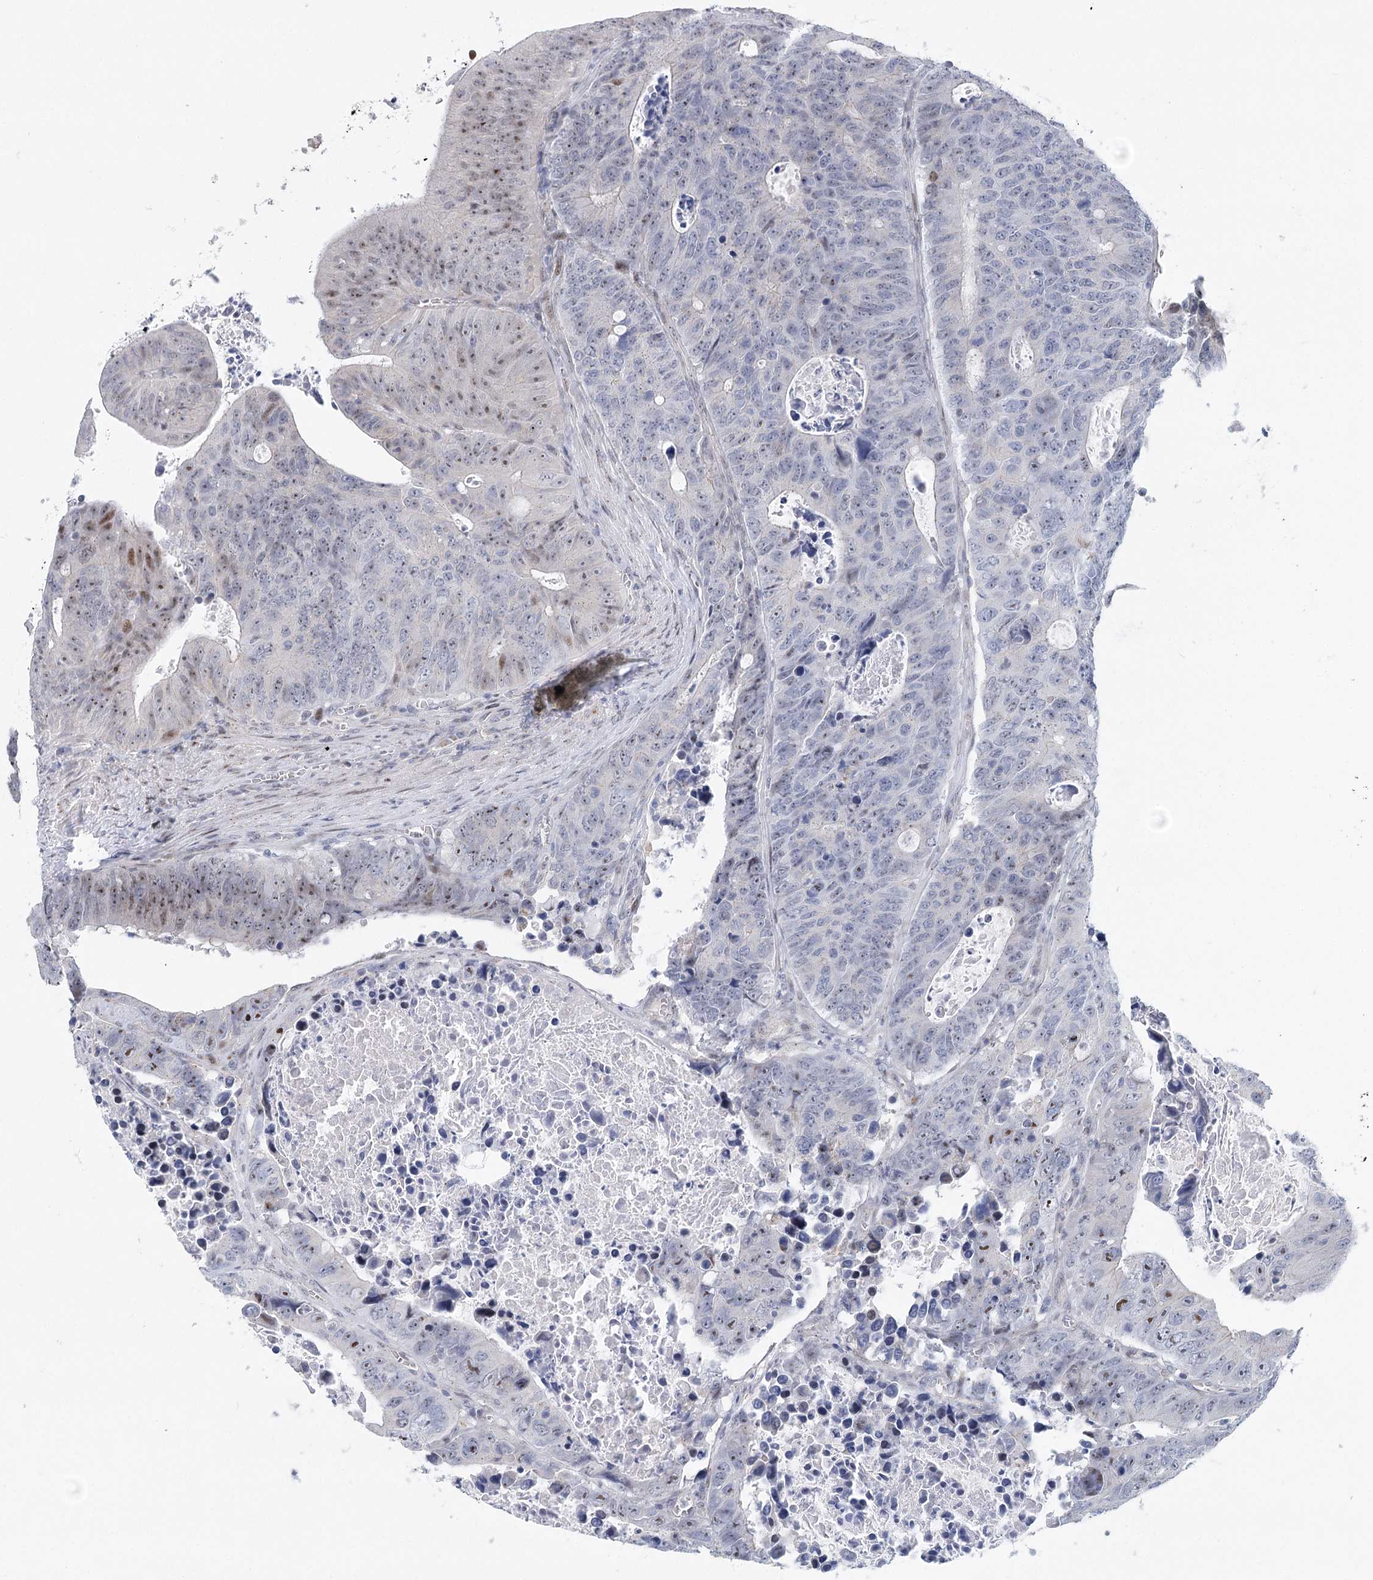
{"staining": {"intensity": "weak", "quantity": "25%-75%", "location": "nuclear"}, "tissue": "colorectal cancer", "cell_type": "Tumor cells", "image_type": "cancer", "snomed": [{"axis": "morphology", "description": "Adenocarcinoma, NOS"}, {"axis": "topography", "description": "Colon"}], "caption": "A micrograph of colorectal cancer stained for a protein shows weak nuclear brown staining in tumor cells.", "gene": "CAMTA1", "patient": {"sex": "male", "age": 87}}